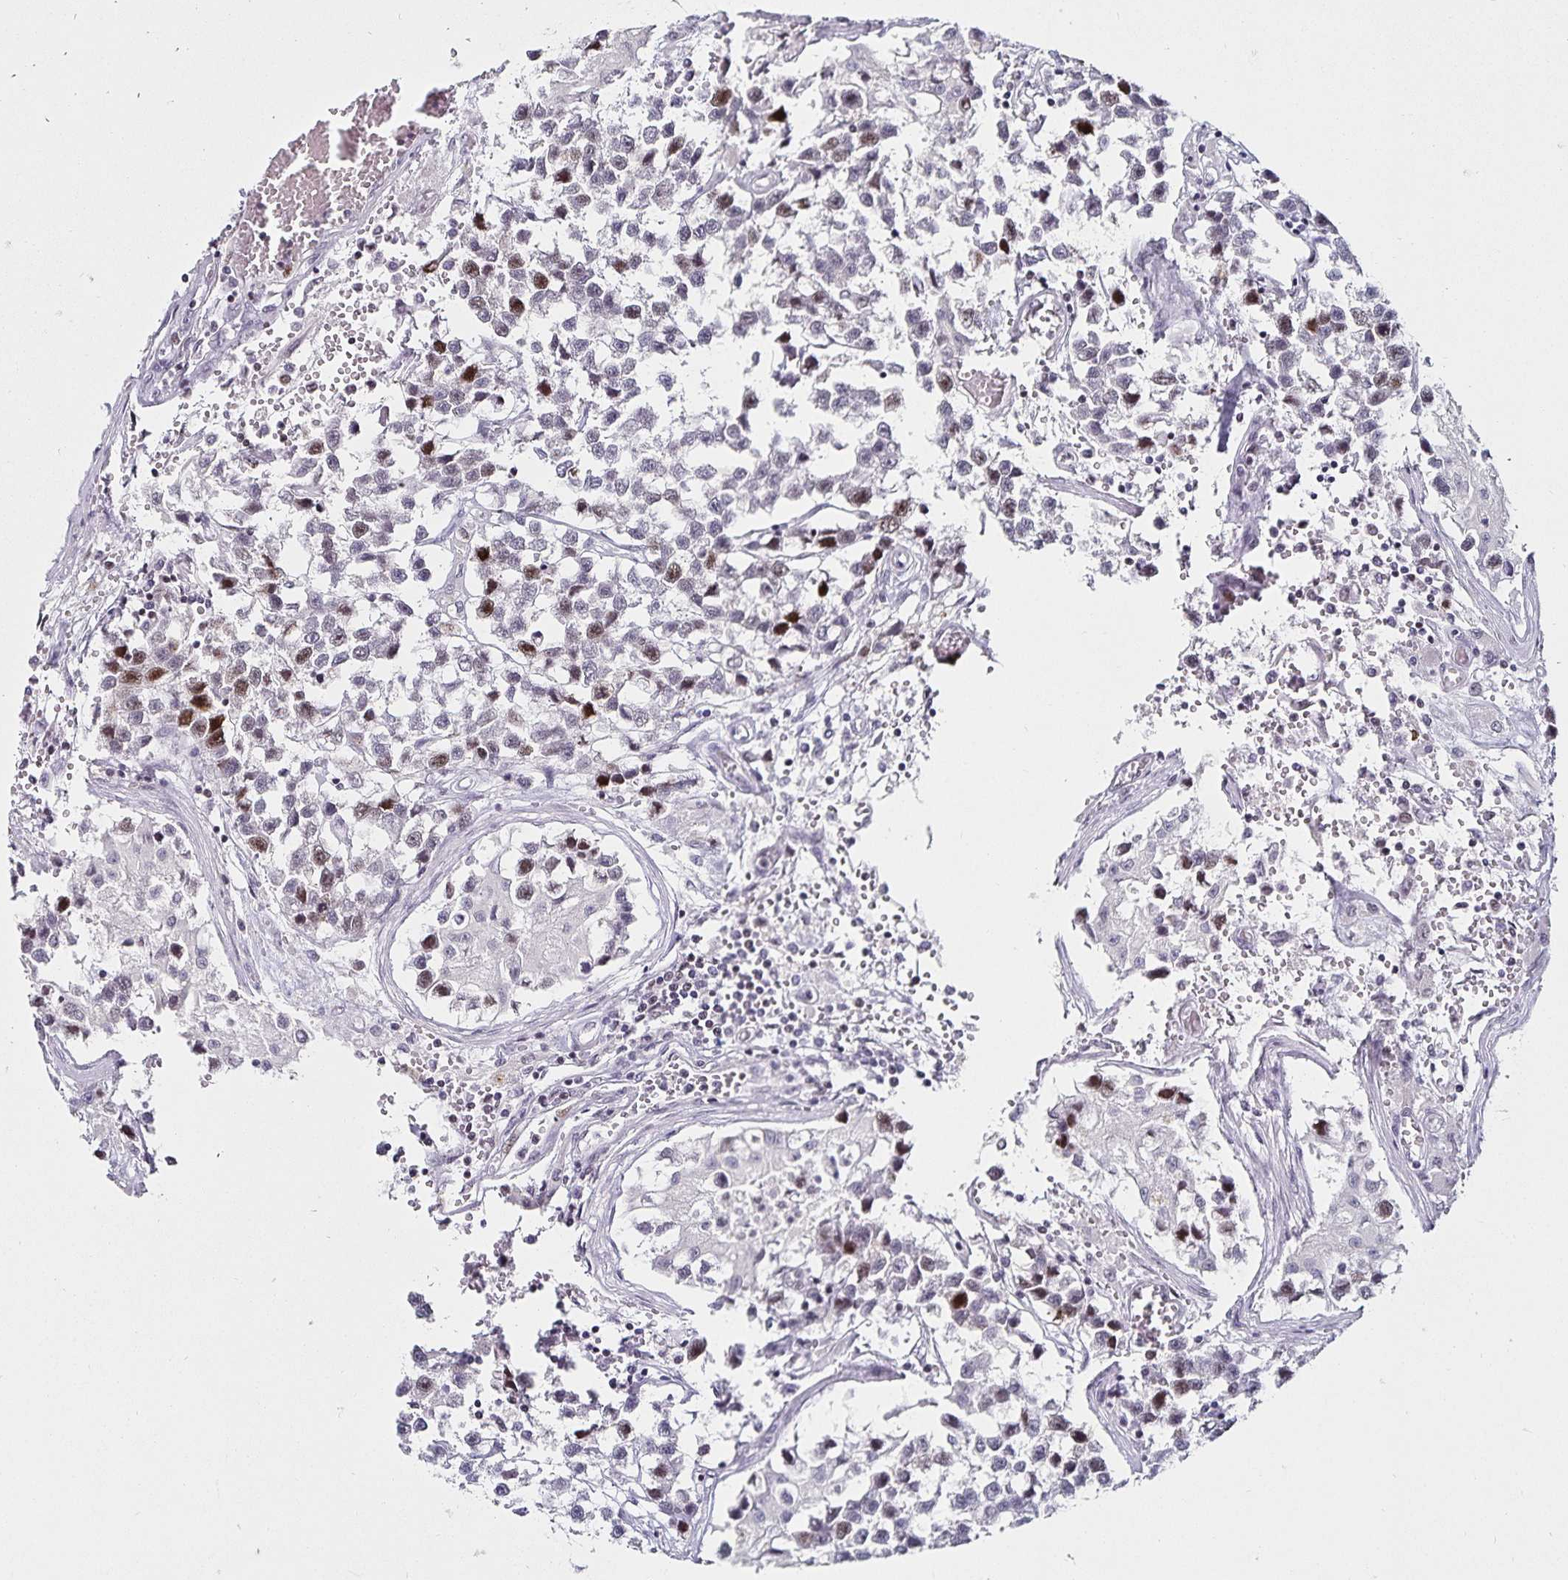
{"staining": {"intensity": "moderate", "quantity": "<25%", "location": "nuclear"}, "tissue": "testis cancer", "cell_type": "Tumor cells", "image_type": "cancer", "snomed": [{"axis": "morphology", "description": "Seminoma, NOS"}, {"axis": "topography", "description": "Testis"}], "caption": "Tumor cells reveal moderate nuclear staining in approximately <25% of cells in seminoma (testis).", "gene": "ANLN", "patient": {"sex": "male", "age": 26}}